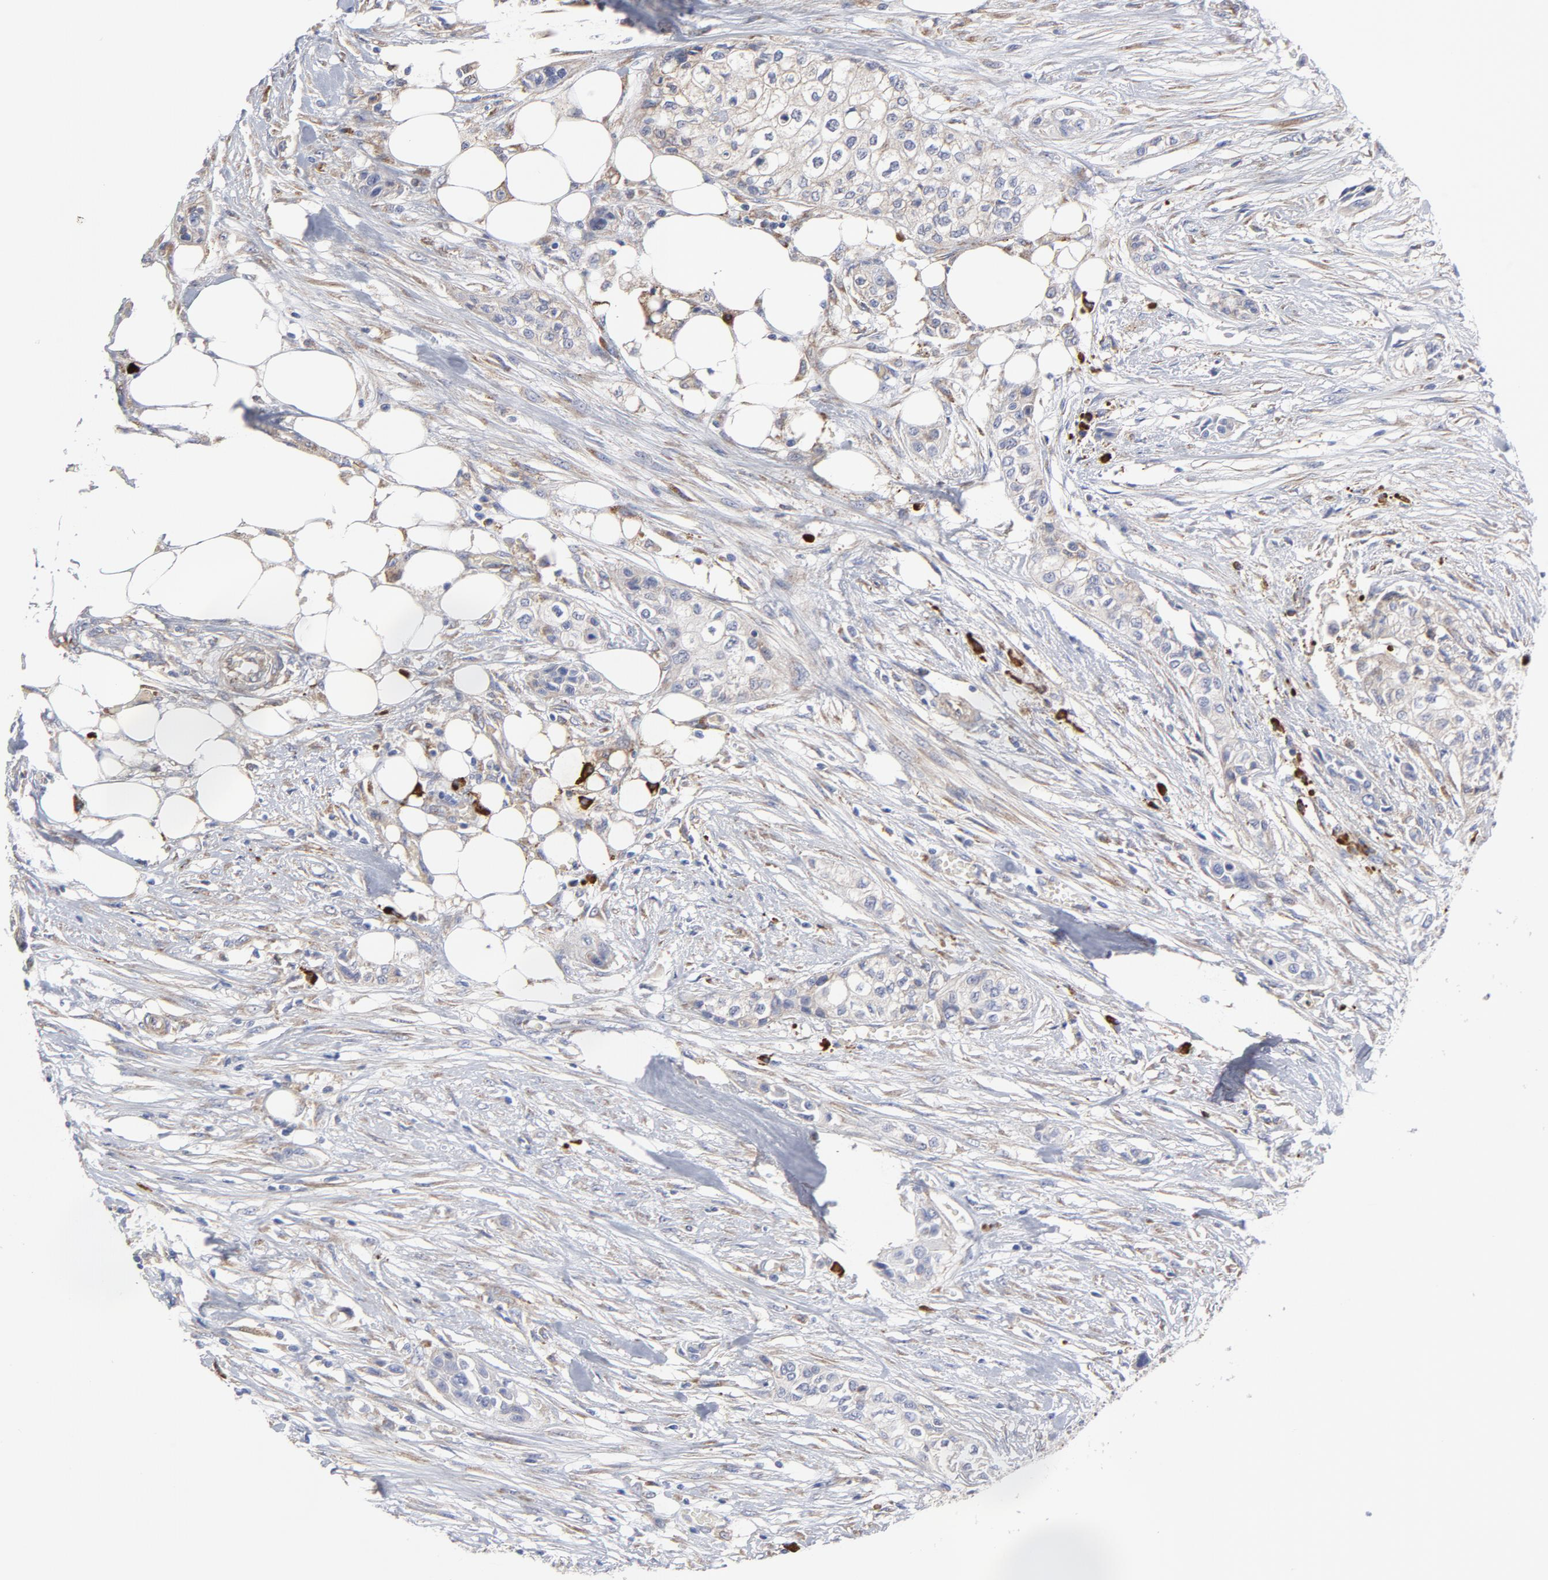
{"staining": {"intensity": "moderate", "quantity": "25%-75%", "location": "cytoplasmic/membranous"}, "tissue": "urothelial cancer", "cell_type": "Tumor cells", "image_type": "cancer", "snomed": [{"axis": "morphology", "description": "Urothelial carcinoma, High grade"}, {"axis": "topography", "description": "Urinary bladder"}], "caption": "Brown immunohistochemical staining in human urothelial cancer shows moderate cytoplasmic/membranous staining in about 25%-75% of tumor cells. Nuclei are stained in blue.", "gene": "RAPGEF3", "patient": {"sex": "male", "age": 74}}